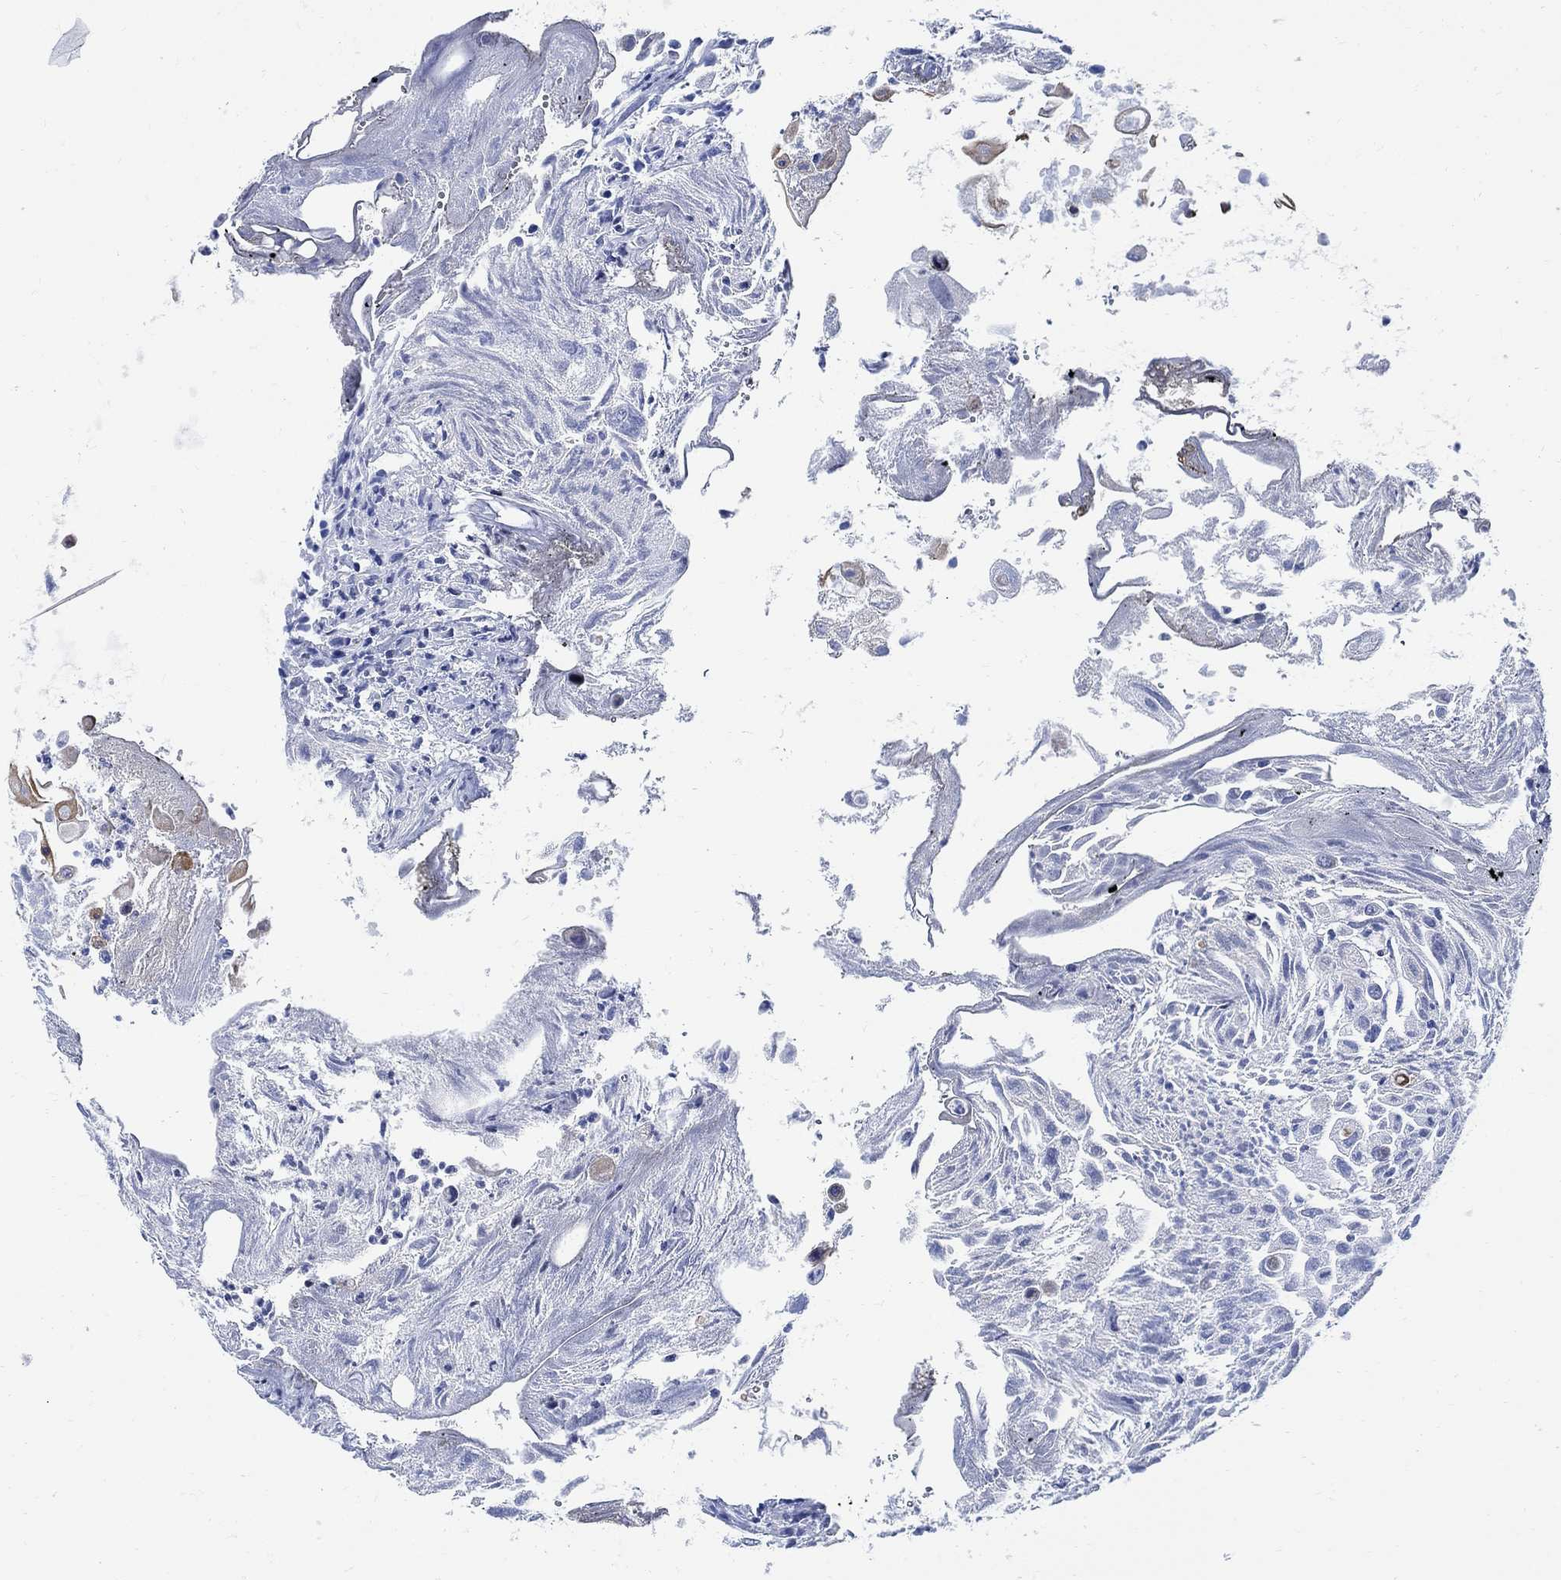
{"staining": {"intensity": "weak", "quantity": "<25%", "location": "cytoplasmic/membranous"}, "tissue": "urothelial cancer", "cell_type": "Tumor cells", "image_type": "cancer", "snomed": [{"axis": "morphology", "description": "Urothelial carcinoma, High grade"}, {"axis": "topography", "description": "Urinary bladder"}], "caption": "The histopathology image reveals no staining of tumor cells in urothelial cancer. Brightfield microscopy of IHC stained with DAB (brown) and hematoxylin (blue), captured at high magnification.", "gene": "DLK1", "patient": {"sex": "female", "age": 79}}